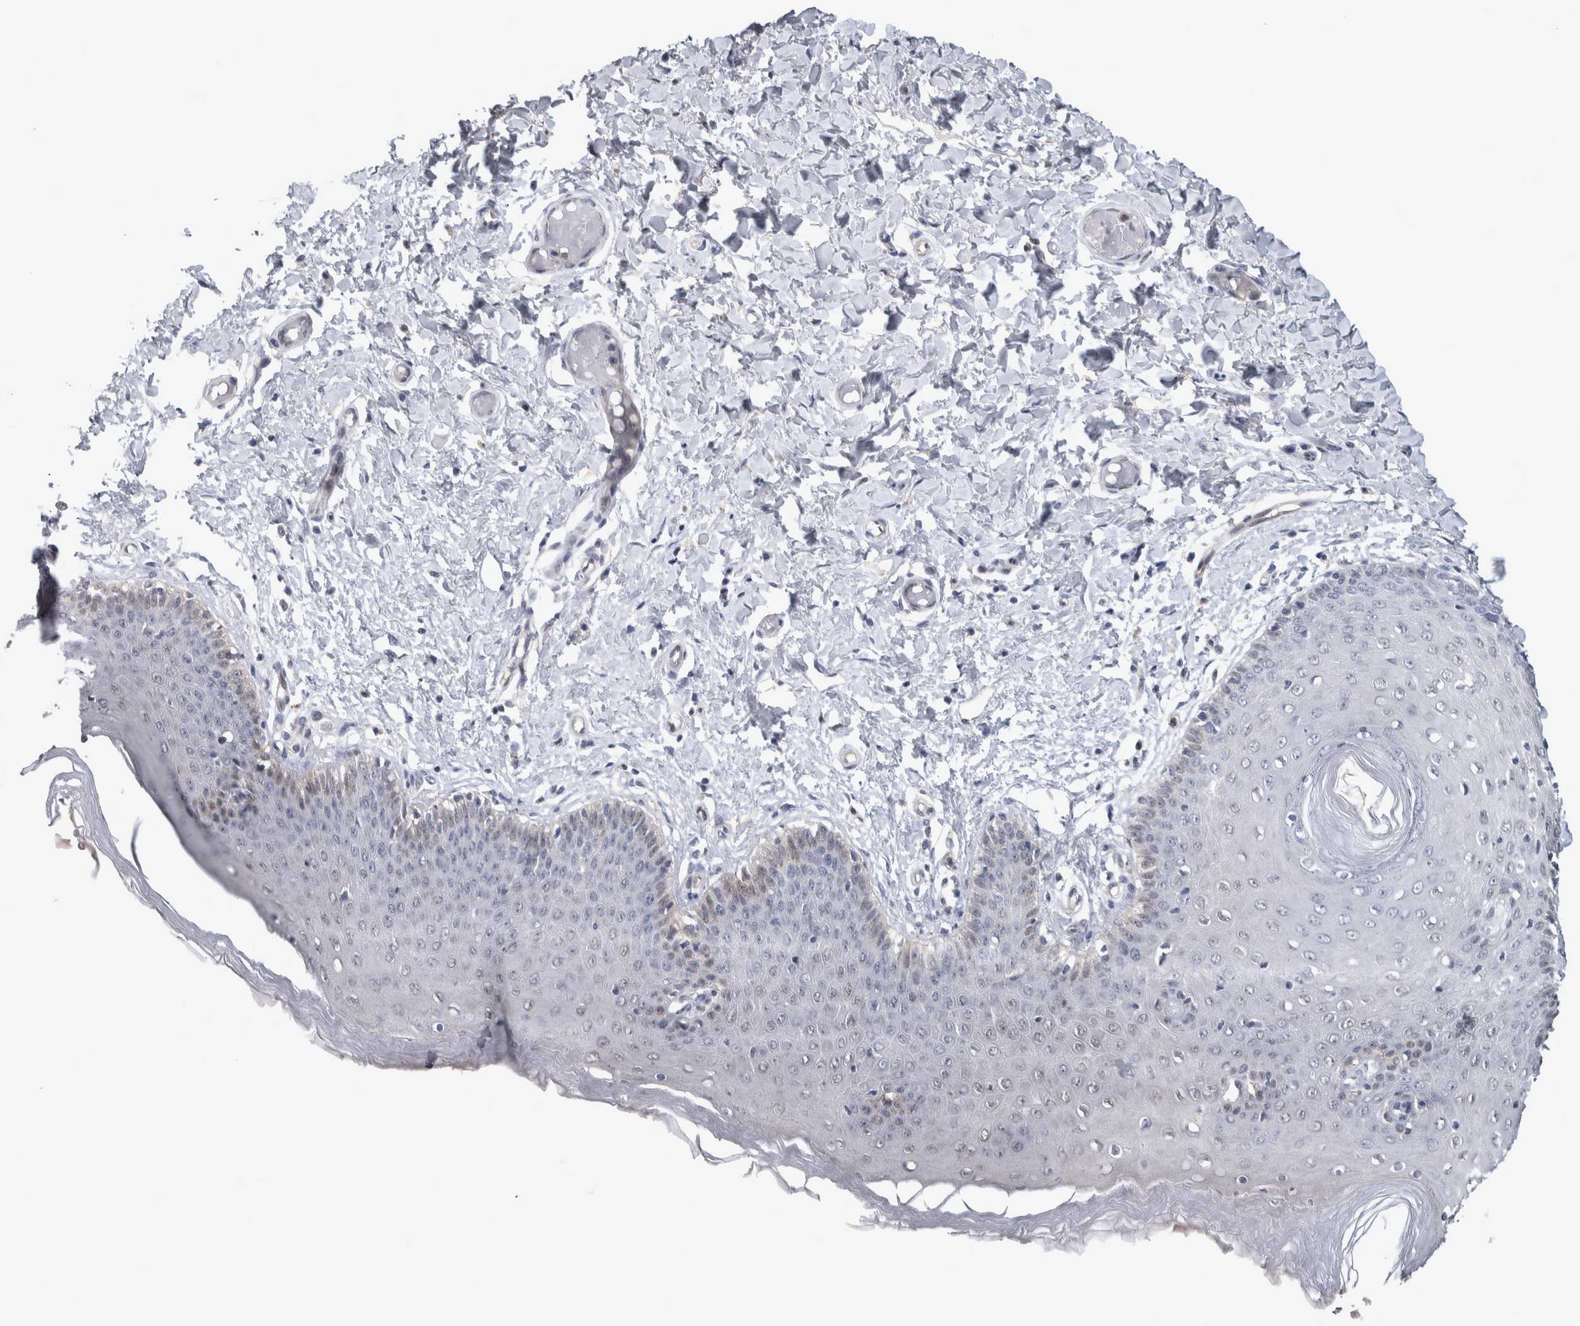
{"staining": {"intensity": "moderate", "quantity": "<25%", "location": "cytoplasmic/membranous,nuclear"}, "tissue": "skin", "cell_type": "Epidermal cells", "image_type": "normal", "snomed": [{"axis": "morphology", "description": "Normal tissue, NOS"}, {"axis": "topography", "description": "Vulva"}], "caption": "The histopathology image demonstrates immunohistochemical staining of benign skin. There is moderate cytoplasmic/membranous,nuclear staining is appreciated in approximately <25% of epidermal cells. (Brightfield microscopy of DAB IHC at high magnification).", "gene": "NAPRT", "patient": {"sex": "female", "age": 66}}